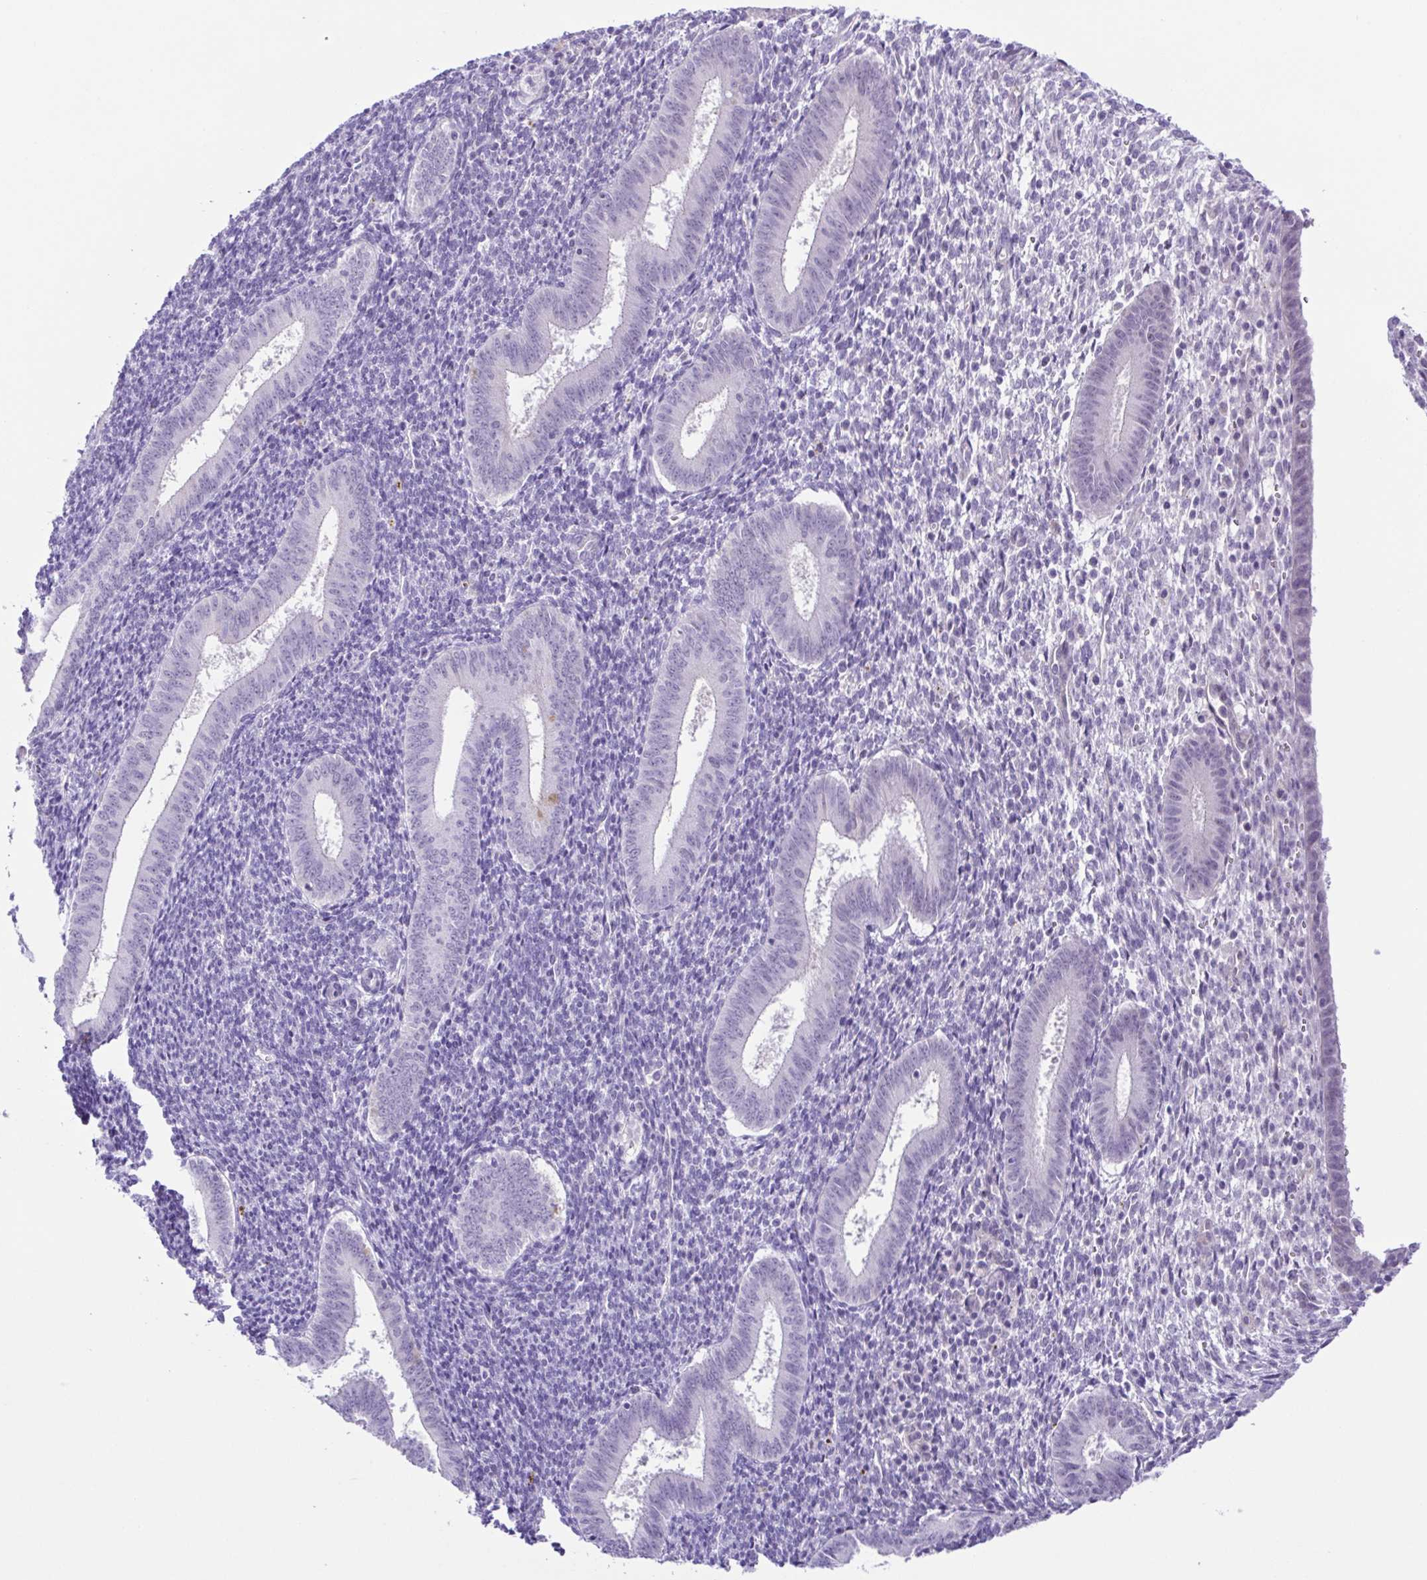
{"staining": {"intensity": "negative", "quantity": "none", "location": "none"}, "tissue": "endometrium", "cell_type": "Cells in endometrial stroma", "image_type": "normal", "snomed": [{"axis": "morphology", "description": "Normal tissue, NOS"}, {"axis": "topography", "description": "Endometrium"}], "caption": "Immunohistochemical staining of benign endometrium shows no significant expression in cells in endometrial stroma. (Brightfield microscopy of DAB IHC at high magnification).", "gene": "DCLK2", "patient": {"sex": "female", "age": 25}}